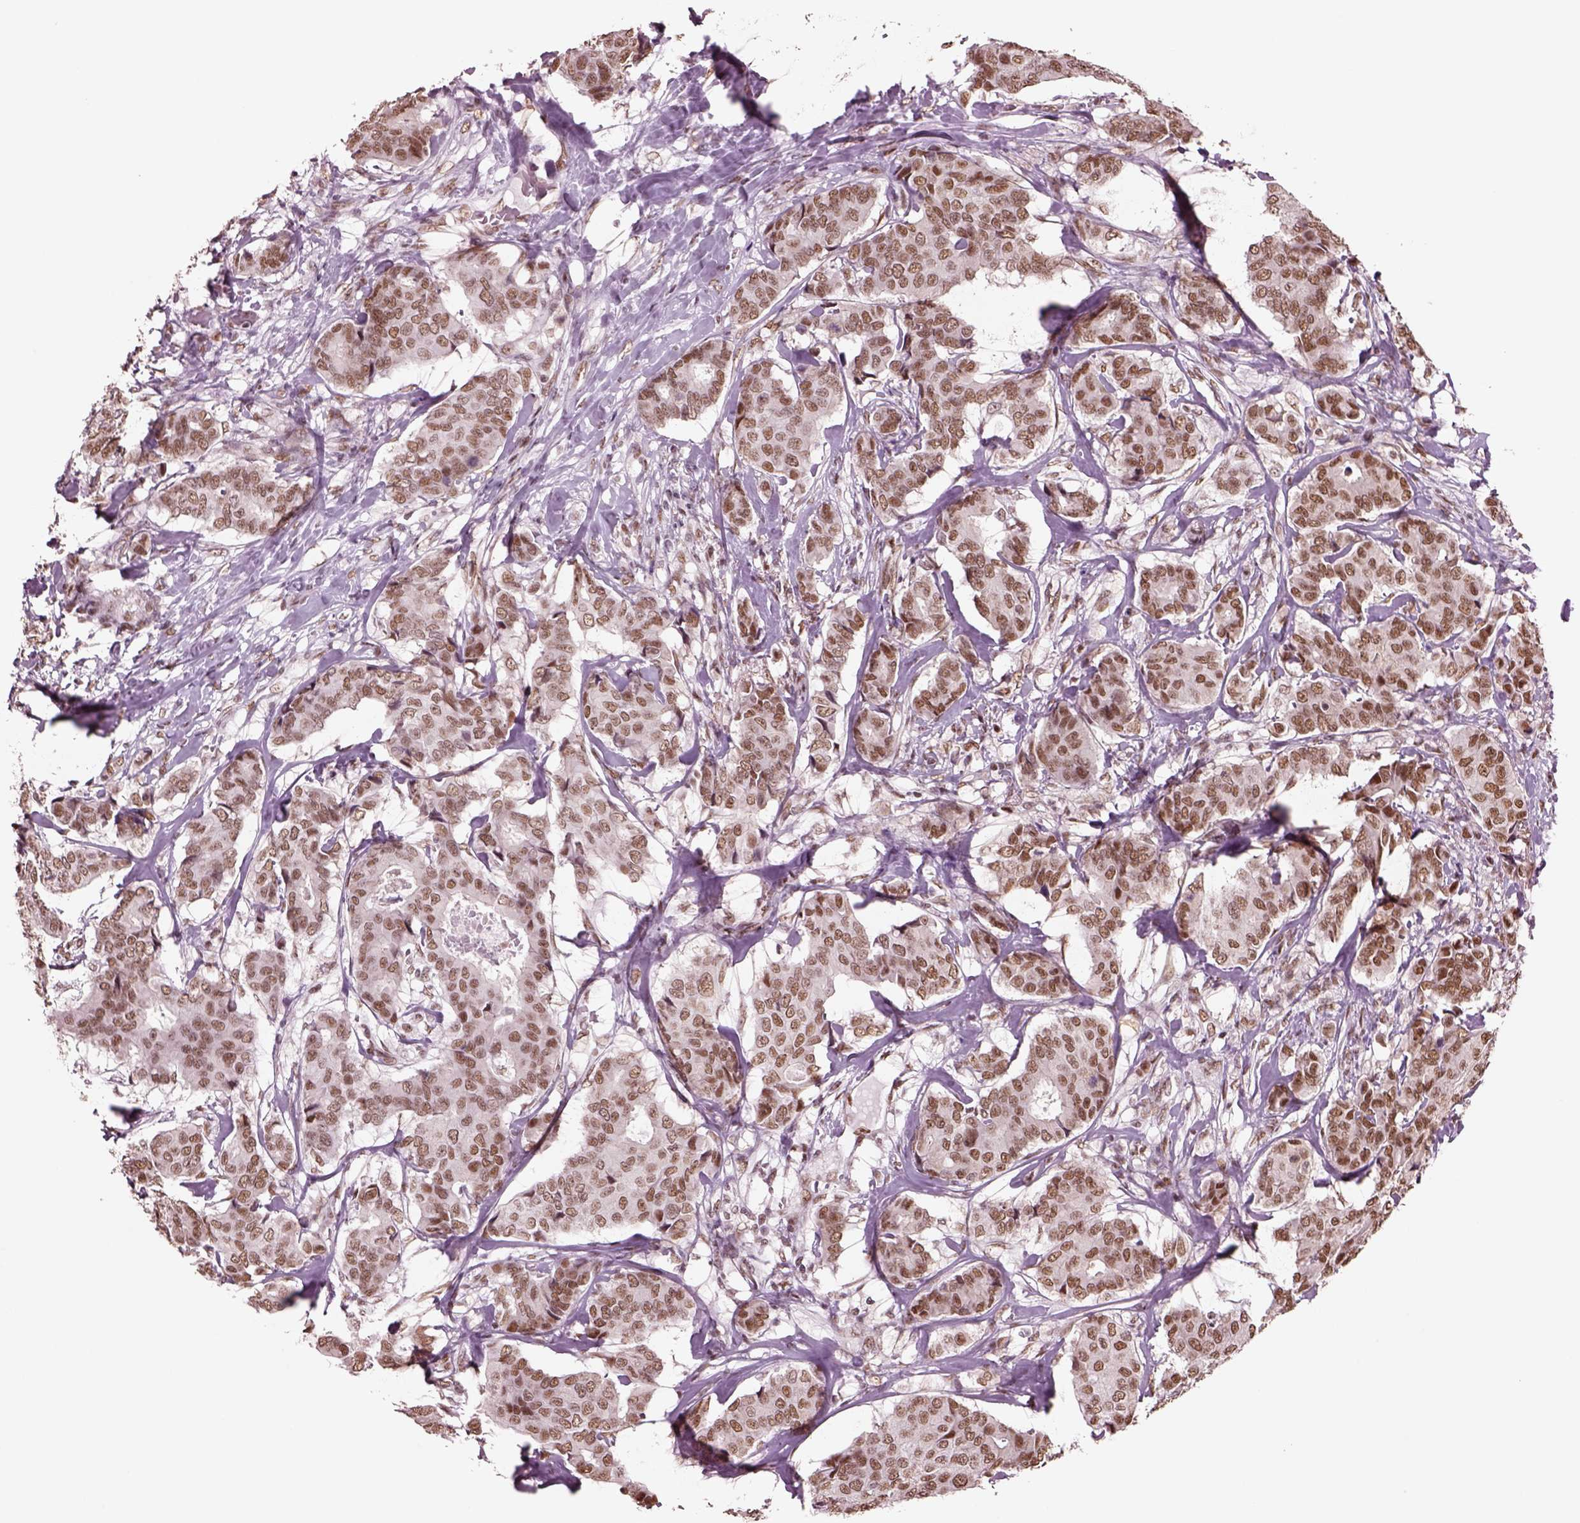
{"staining": {"intensity": "moderate", "quantity": ">75%", "location": "nuclear"}, "tissue": "breast cancer", "cell_type": "Tumor cells", "image_type": "cancer", "snomed": [{"axis": "morphology", "description": "Duct carcinoma"}, {"axis": "topography", "description": "Breast"}], "caption": "Breast cancer stained with DAB (3,3'-diaminobenzidine) immunohistochemistry shows medium levels of moderate nuclear expression in about >75% of tumor cells.", "gene": "SEPHS1", "patient": {"sex": "female", "age": 75}}